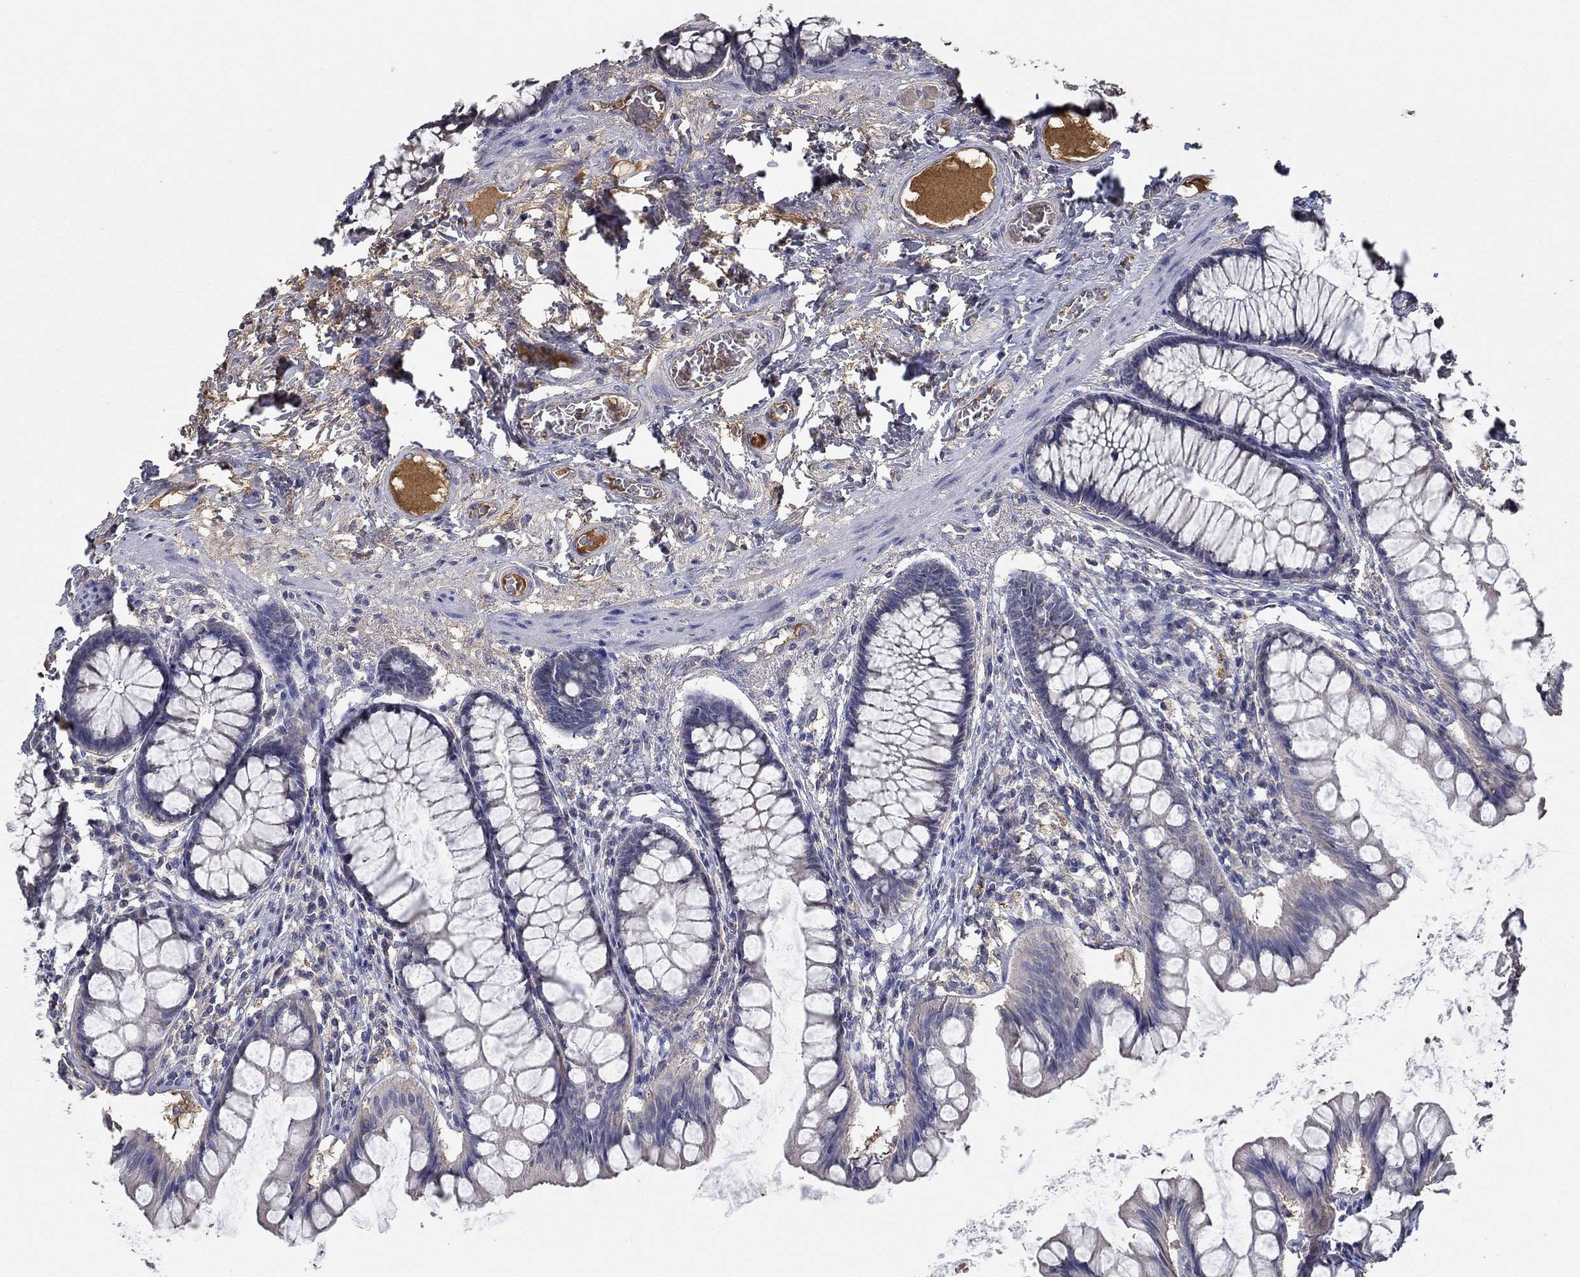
{"staining": {"intensity": "negative", "quantity": "none", "location": "none"}, "tissue": "colon", "cell_type": "Endothelial cells", "image_type": "normal", "snomed": [{"axis": "morphology", "description": "Normal tissue, NOS"}, {"axis": "topography", "description": "Colon"}], "caption": "Endothelial cells are negative for protein expression in unremarkable human colon. (DAB immunohistochemistry (IHC) visualized using brightfield microscopy, high magnification).", "gene": "IL10", "patient": {"sex": "female", "age": 65}}